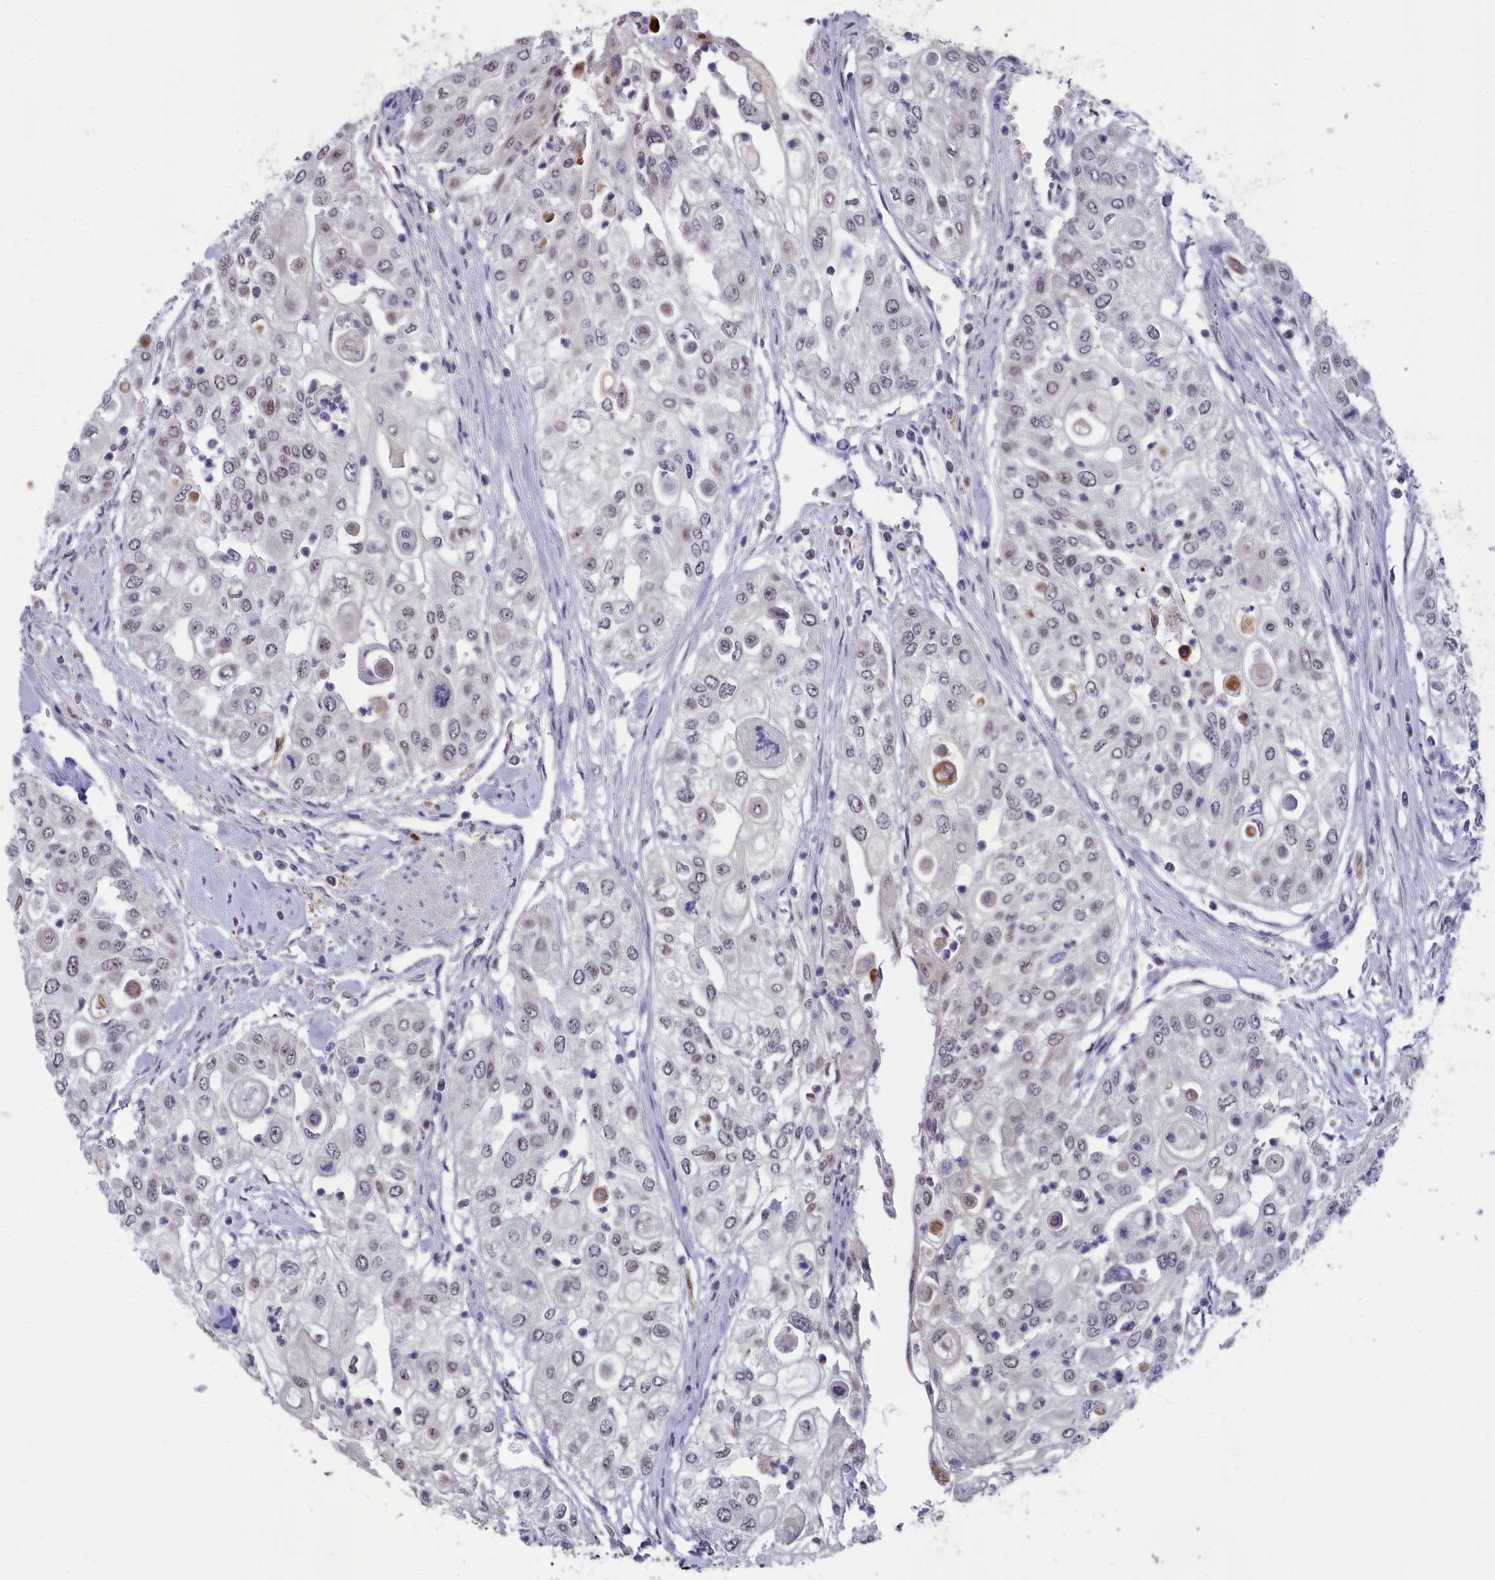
{"staining": {"intensity": "weak", "quantity": "<25%", "location": "nuclear"}, "tissue": "urothelial cancer", "cell_type": "Tumor cells", "image_type": "cancer", "snomed": [{"axis": "morphology", "description": "Urothelial carcinoma, High grade"}, {"axis": "topography", "description": "Urinary bladder"}], "caption": "The photomicrograph exhibits no significant staining in tumor cells of urothelial cancer.", "gene": "MT-CO3", "patient": {"sex": "female", "age": 79}}